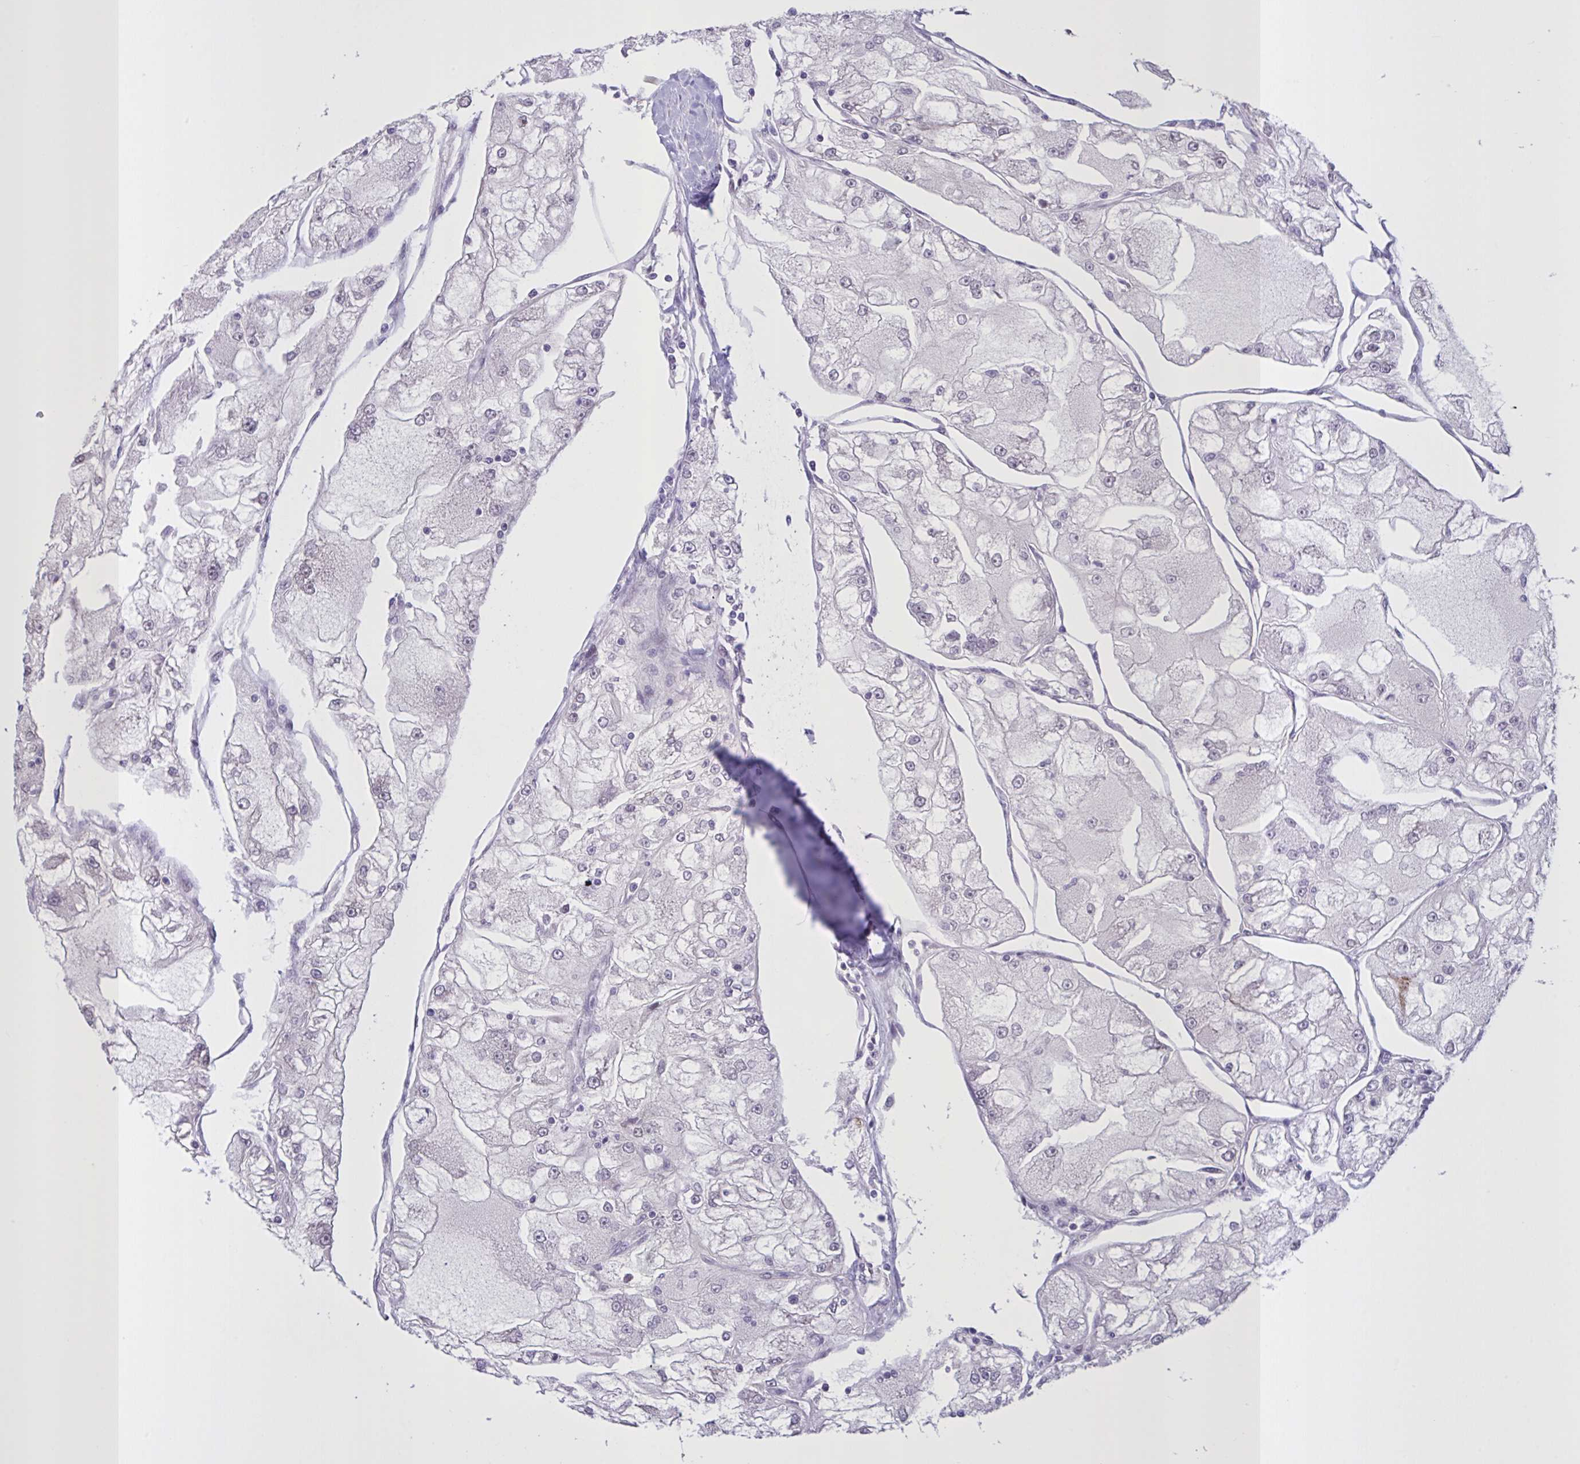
{"staining": {"intensity": "negative", "quantity": "none", "location": "none"}, "tissue": "renal cancer", "cell_type": "Tumor cells", "image_type": "cancer", "snomed": [{"axis": "morphology", "description": "Adenocarcinoma, NOS"}, {"axis": "topography", "description": "Kidney"}], "caption": "Immunohistochemistry image of neoplastic tissue: human adenocarcinoma (renal) stained with DAB displays no significant protein positivity in tumor cells.", "gene": "MRGPRX2", "patient": {"sex": "female", "age": 72}}